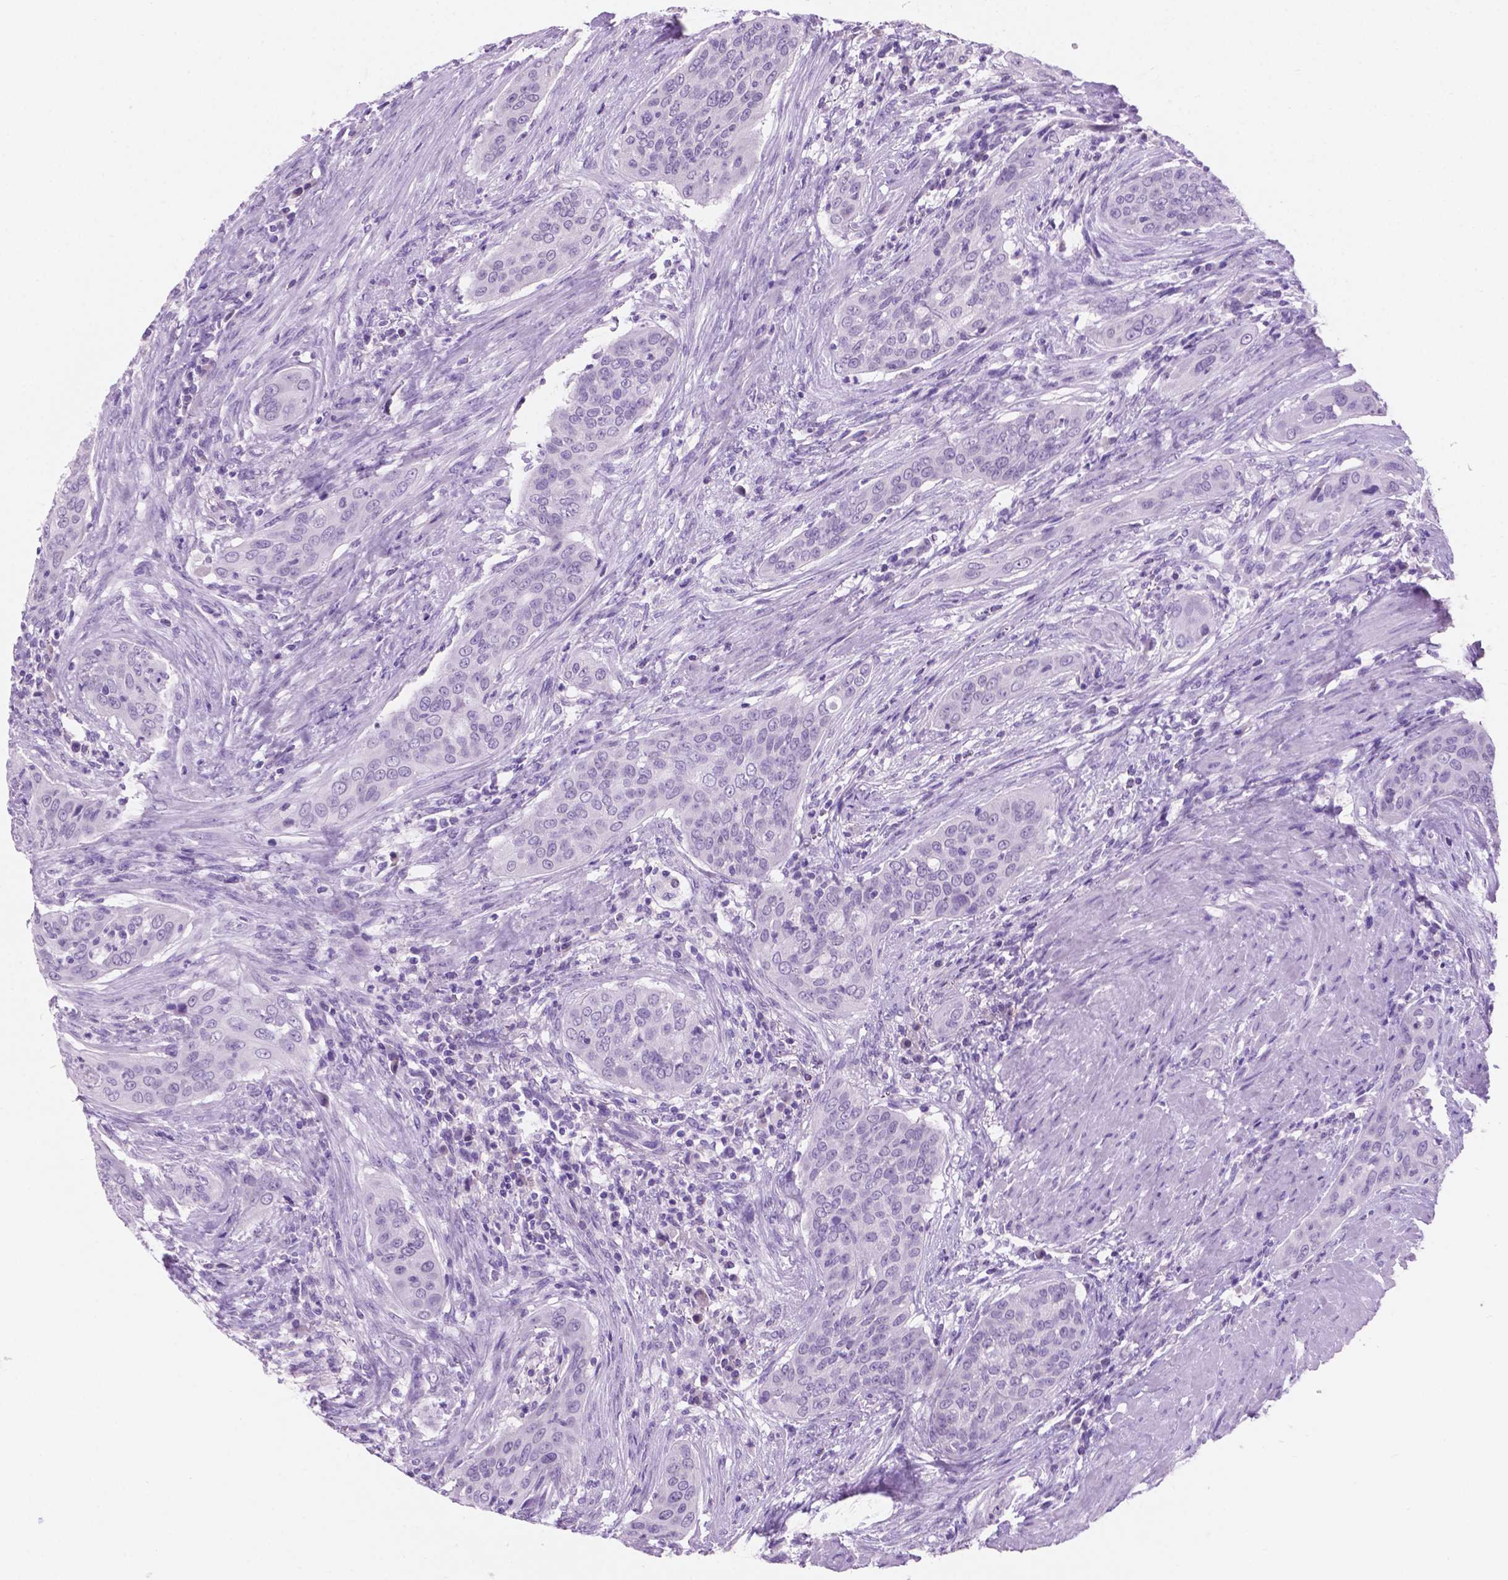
{"staining": {"intensity": "negative", "quantity": "none", "location": "none"}, "tissue": "urothelial cancer", "cell_type": "Tumor cells", "image_type": "cancer", "snomed": [{"axis": "morphology", "description": "Urothelial carcinoma, High grade"}, {"axis": "topography", "description": "Urinary bladder"}], "caption": "There is no significant staining in tumor cells of urothelial carcinoma (high-grade). (DAB (3,3'-diaminobenzidine) immunohistochemistry (IHC) visualized using brightfield microscopy, high magnification).", "gene": "GRIN2B", "patient": {"sex": "male", "age": 82}}